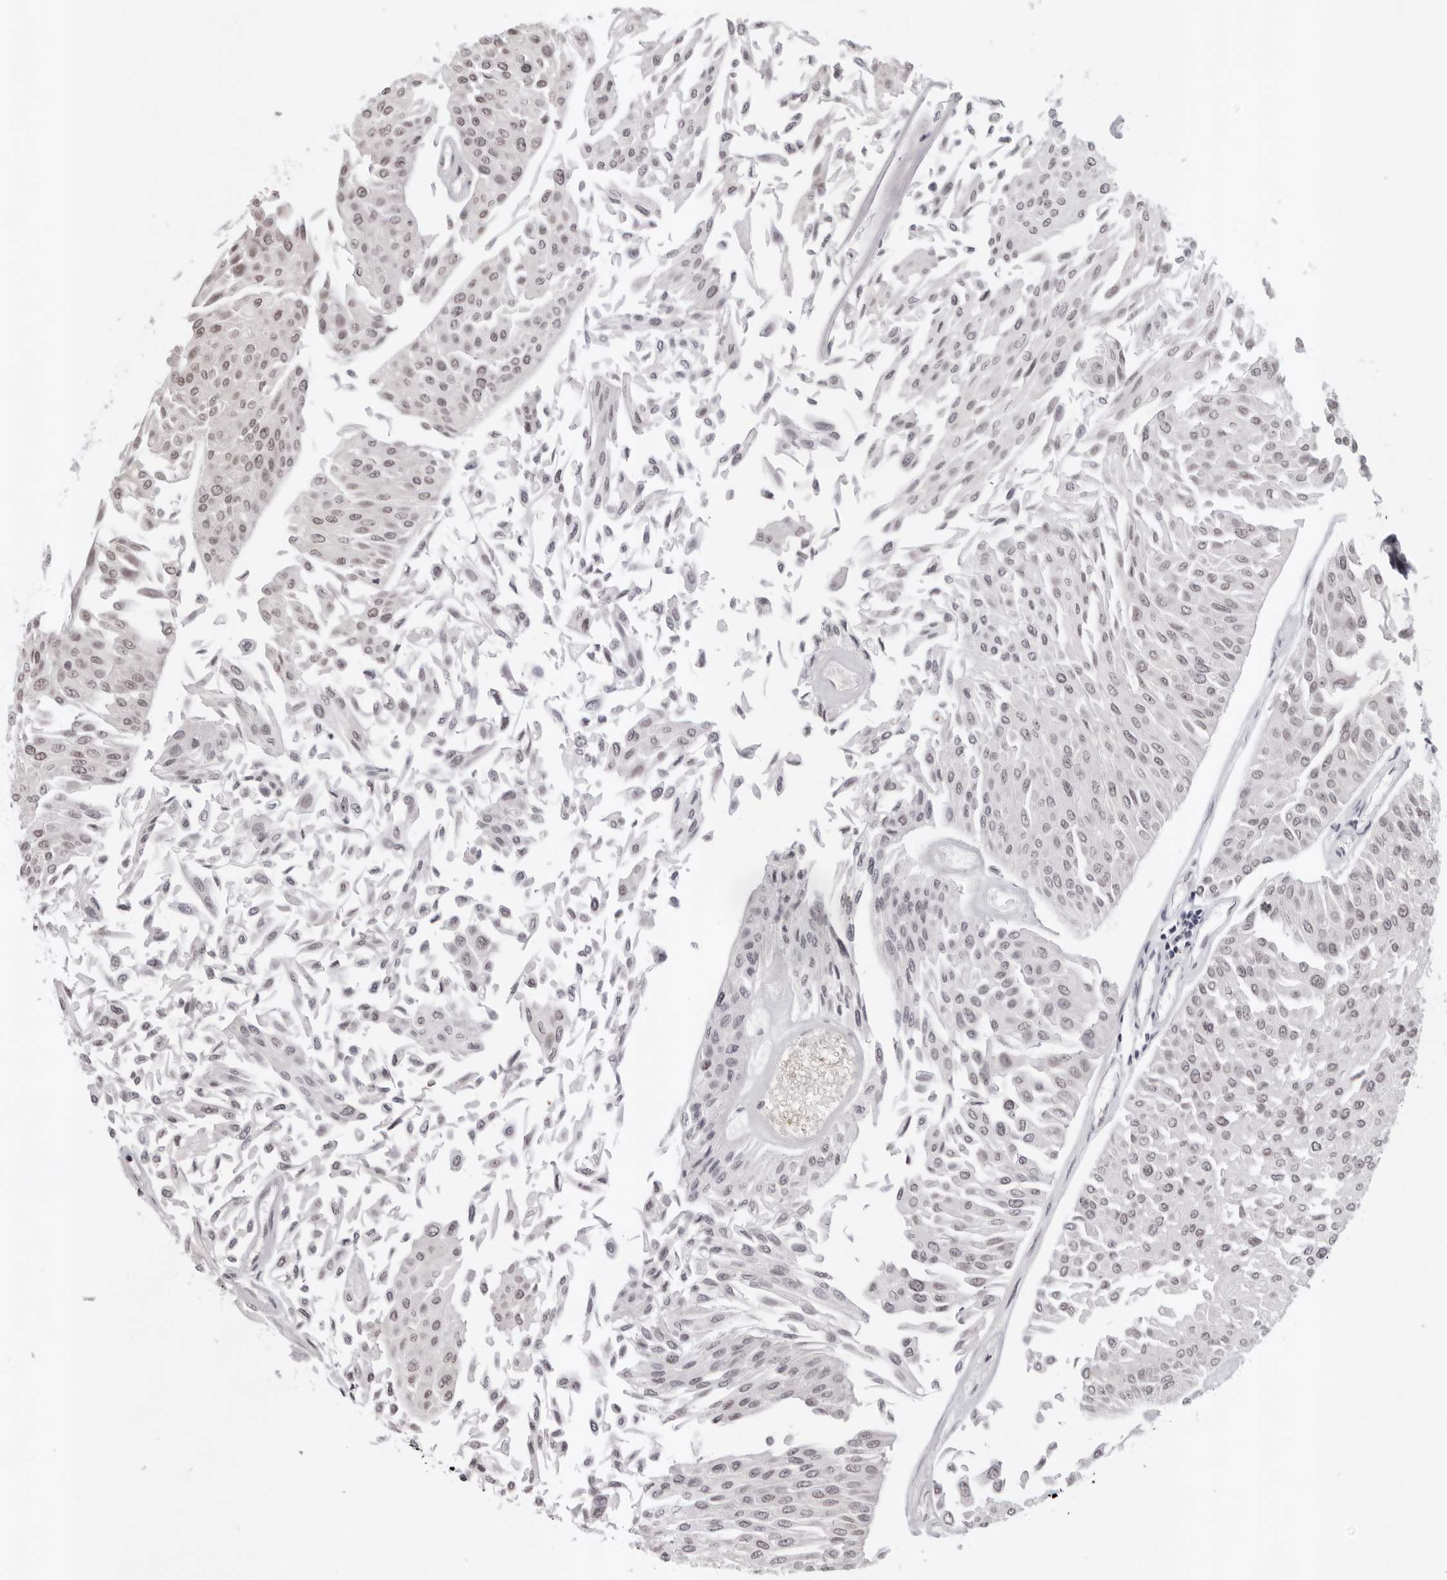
{"staining": {"intensity": "weak", "quantity": "25%-75%", "location": "nuclear"}, "tissue": "urothelial cancer", "cell_type": "Tumor cells", "image_type": "cancer", "snomed": [{"axis": "morphology", "description": "Urothelial carcinoma, Low grade"}, {"axis": "topography", "description": "Urinary bladder"}], "caption": "An immunohistochemistry histopathology image of neoplastic tissue is shown. Protein staining in brown shows weak nuclear positivity in urothelial cancer within tumor cells. The protein of interest is shown in brown color, while the nuclei are stained blue.", "gene": "USP1", "patient": {"sex": "male", "age": 67}}